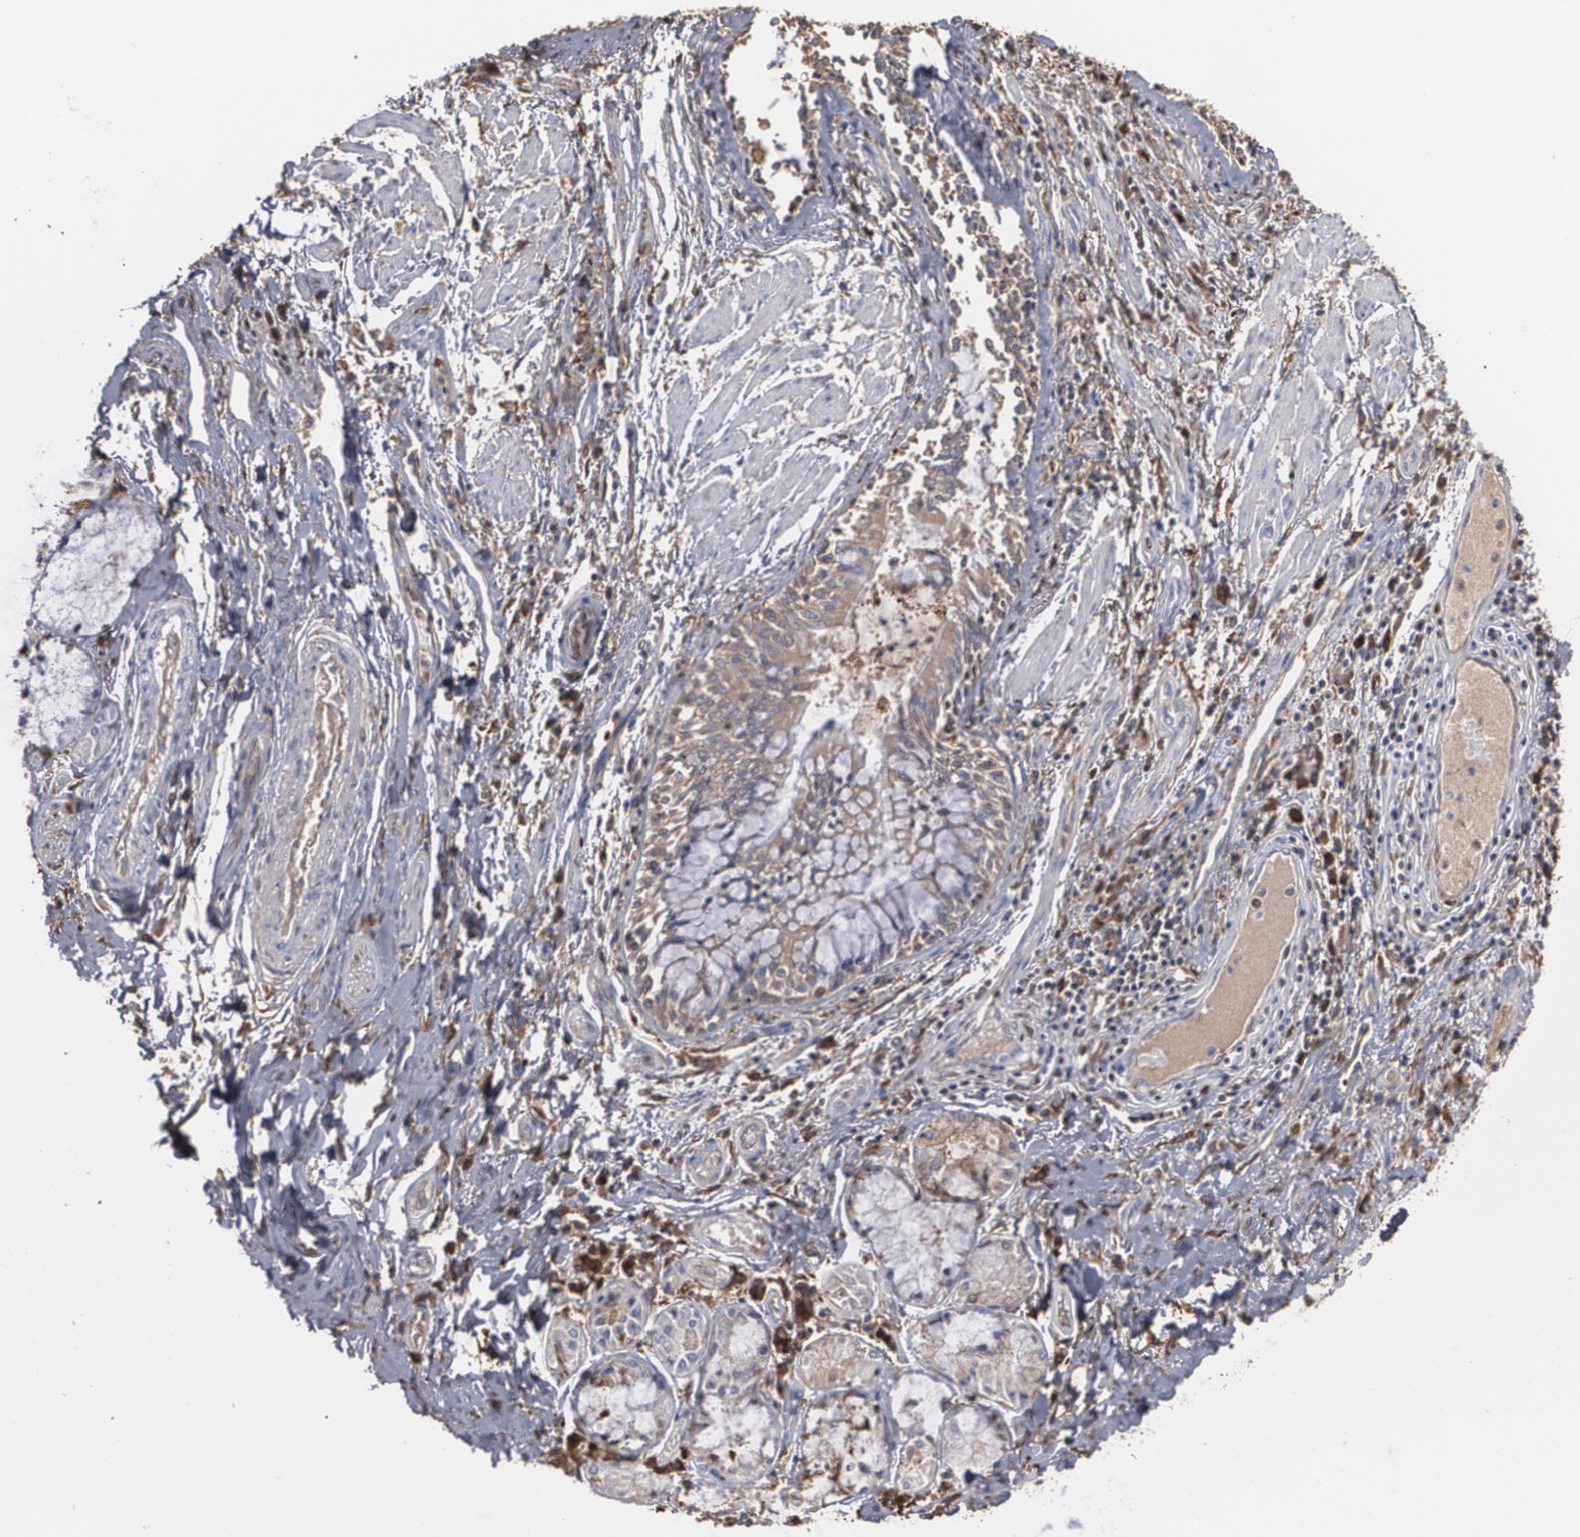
{"staining": {"intensity": "moderate", "quantity": ">75%", "location": "cytoplasmic/membranous"}, "tissue": "bronchus", "cell_type": "Respiratory epithelial cells", "image_type": "normal", "snomed": [{"axis": "morphology", "description": "Normal tissue, NOS"}, {"axis": "topography", "description": "Cartilage tissue"}, {"axis": "topography", "description": "Bronchus"}, {"axis": "topography", "description": "Lung"}], "caption": "DAB immunohistochemical staining of unremarkable bronchus exhibits moderate cytoplasmic/membranous protein staining in approximately >75% of respiratory epithelial cells.", "gene": "ODC1", "patient": {"sex": "female", "age": 49}}